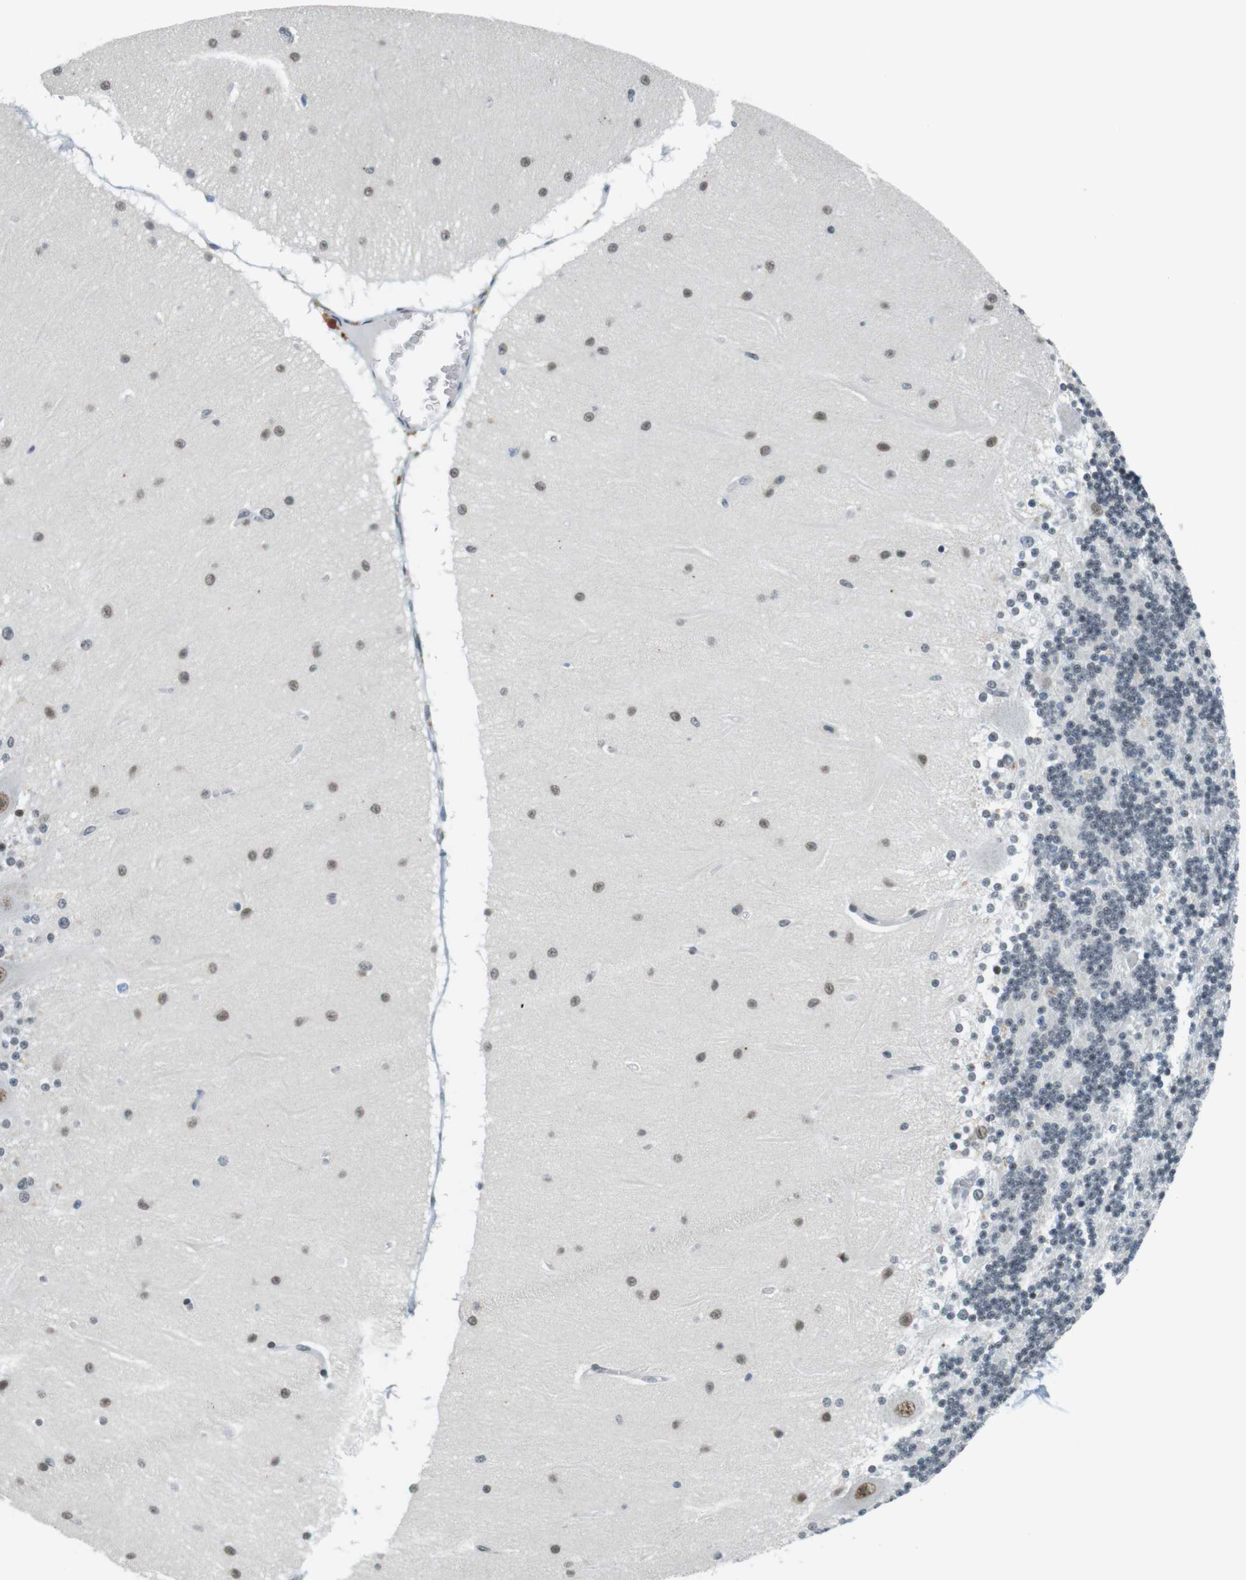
{"staining": {"intensity": "negative", "quantity": "none", "location": "none"}, "tissue": "cerebellum", "cell_type": "Cells in granular layer", "image_type": "normal", "snomed": [{"axis": "morphology", "description": "Normal tissue, NOS"}, {"axis": "topography", "description": "Cerebellum"}], "caption": "Cerebellum stained for a protein using immunohistochemistry exhibits no staining cells in granular layer.", "gene": "RNF38", "patient": {"sex": "female", "age": 54}}